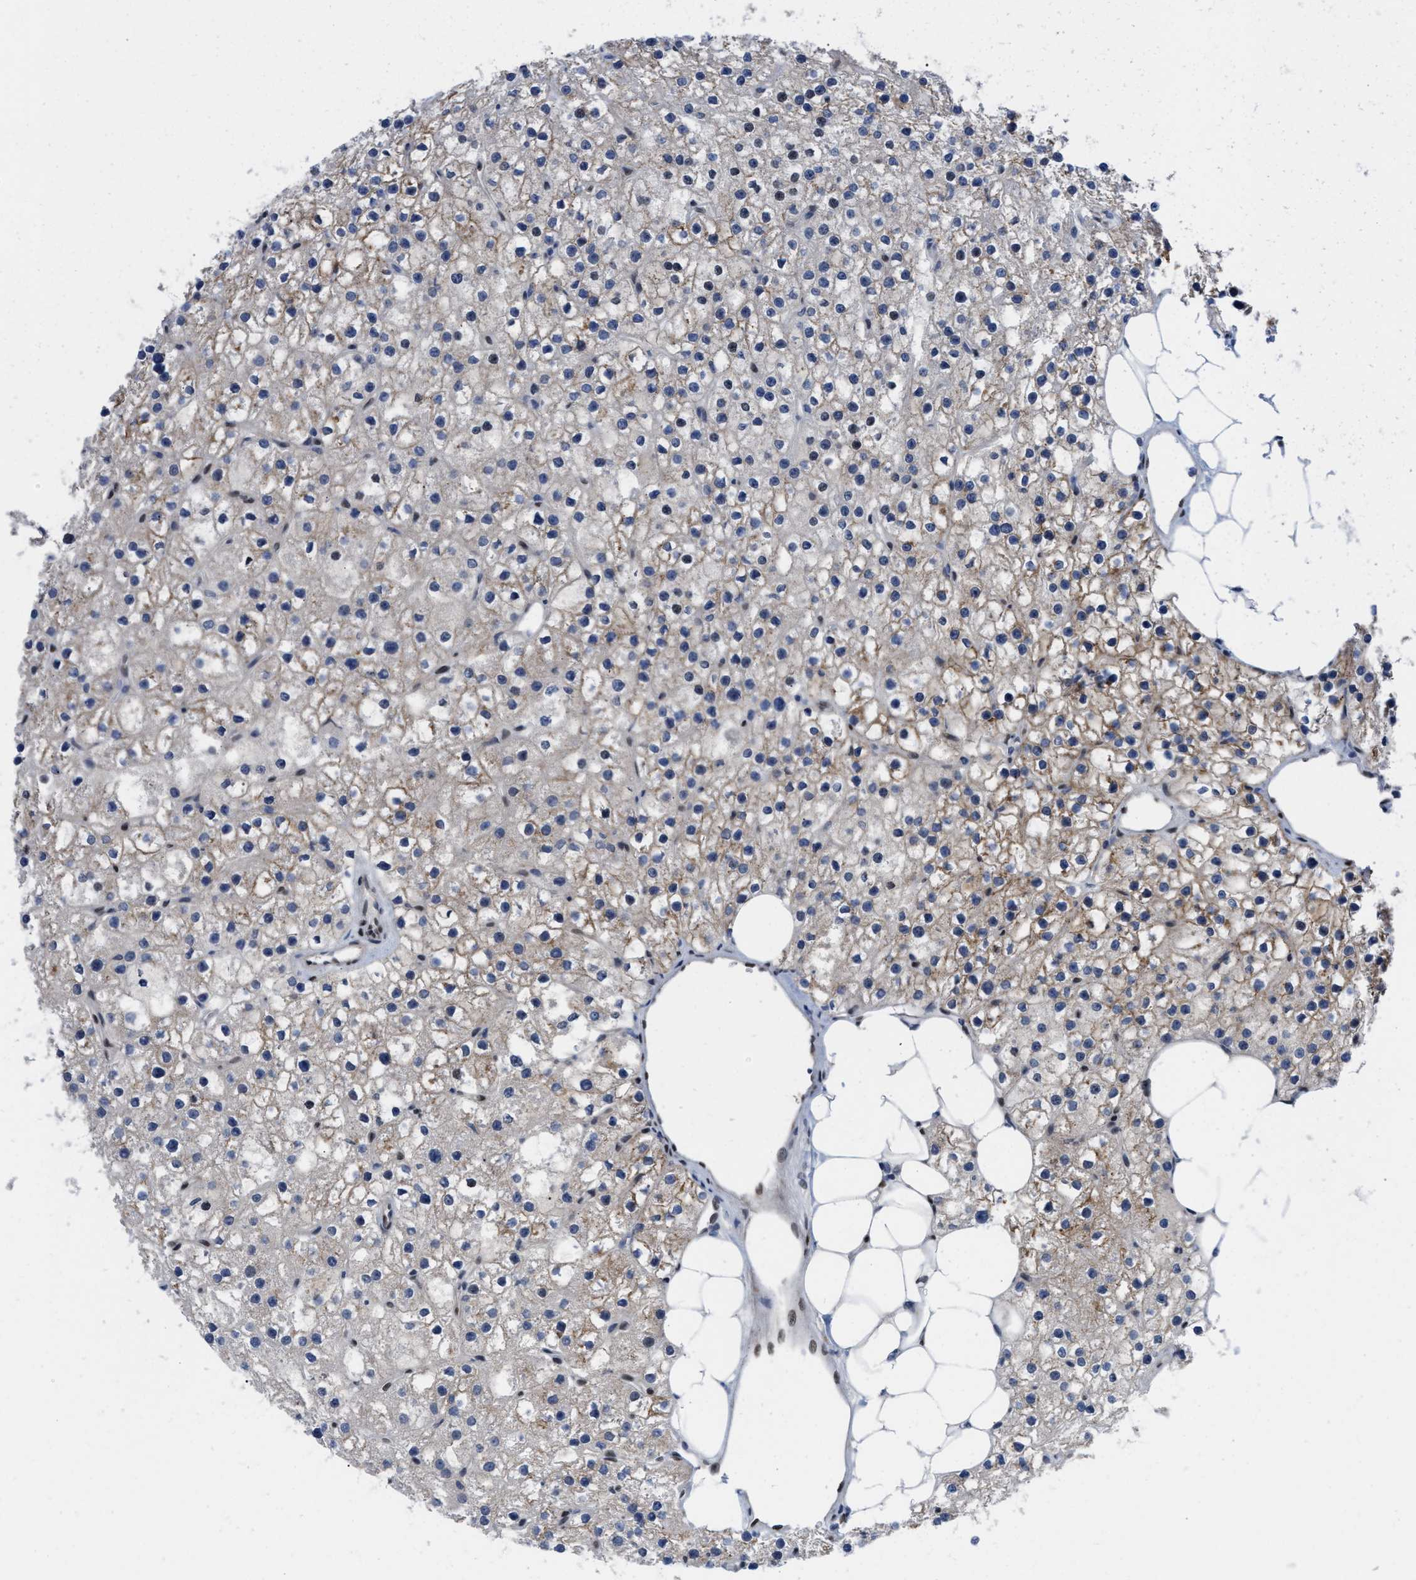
{"staining": {"intensity": "weak", "quantity": "<25%", "location": "cytoplasmic/membranous"}, "tissue": "parathyroid gland", "cell_type": "Glandular cells", "image_type": "normal", "snomed": [{"axis": "morphology", "description": "Normal tissue, NOS"}, {"axis": "morphology", "description": "Adenoma, NOS"}, {"axis": "topography", "description": "Parathyroid gland"}], "caption": "An immunohistochemistry (IHC) image of unremarkable parathyroid gland is shown. There is no staining in glandular cells of parathyroid gland. The staining was performed using DAB to visualize the protein expression in brown, while the nuclei were stained in blue with hematoxylin (Magnification: 20x).", "gene": "MIER1", "patient": {"sex": "female", "age": 70}}